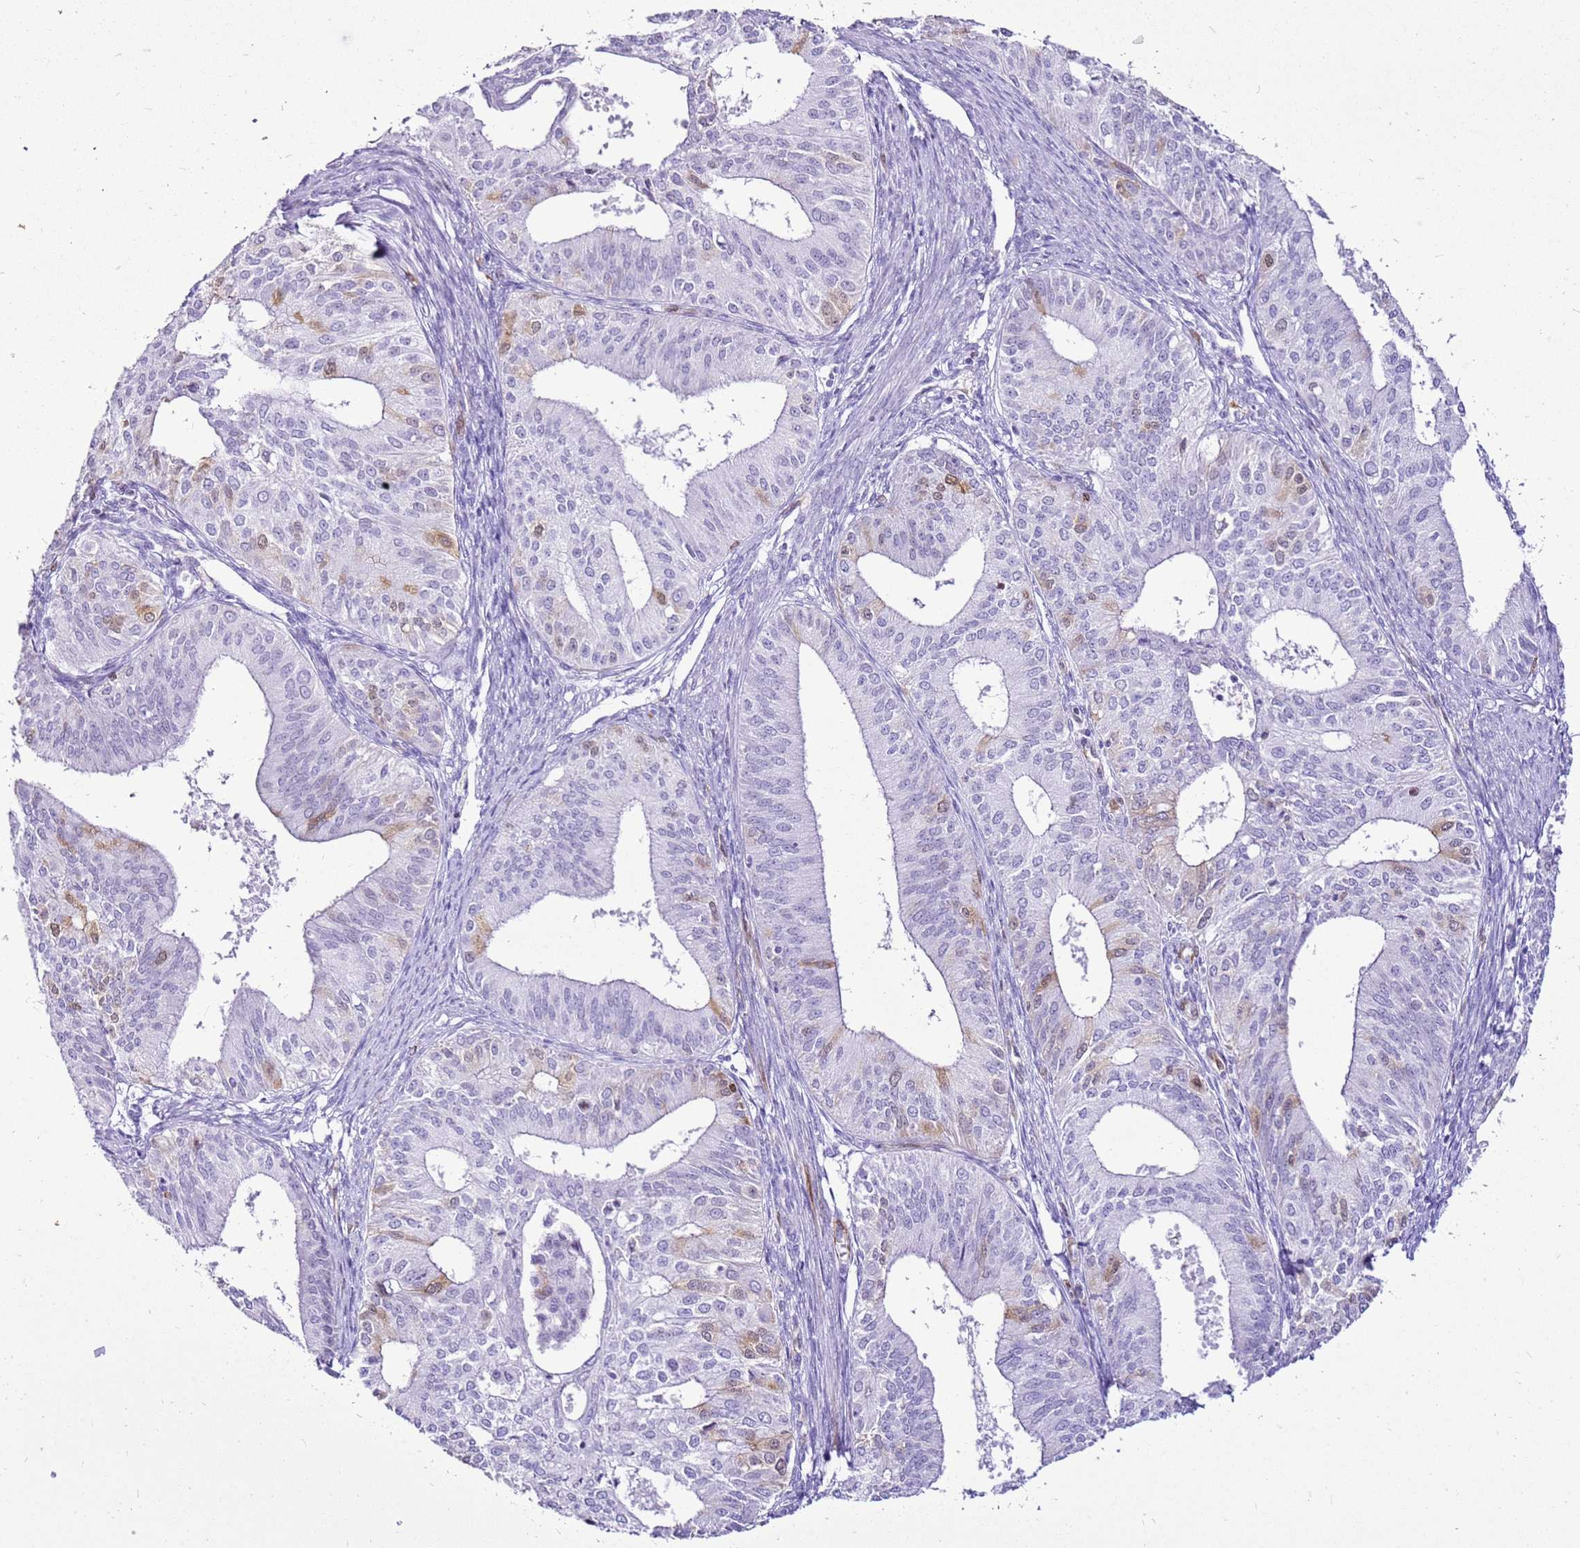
{"staining": {"intensity": "moderate", "quantity": "<25%", "location": "cytoplasmic/membranous"}, "tissue": "endometrial cancer", "cell_type": "Tumor cells", "image_type": "cancer", "snomed": [{"axis": "morphology", "description": "Adenocarcinoma, NOS"}, {"axis": "topography", "description": "Endometrium"}], "caption": "Human endometrial cancer (adenocarcinoma) stained for a protein (brown) reveals moderate cytoplasmic/membranous positive expression in approximately <25% of tumor cells.", "gene": "SPC25", "patient": {"sex": "female", "age": 50}}